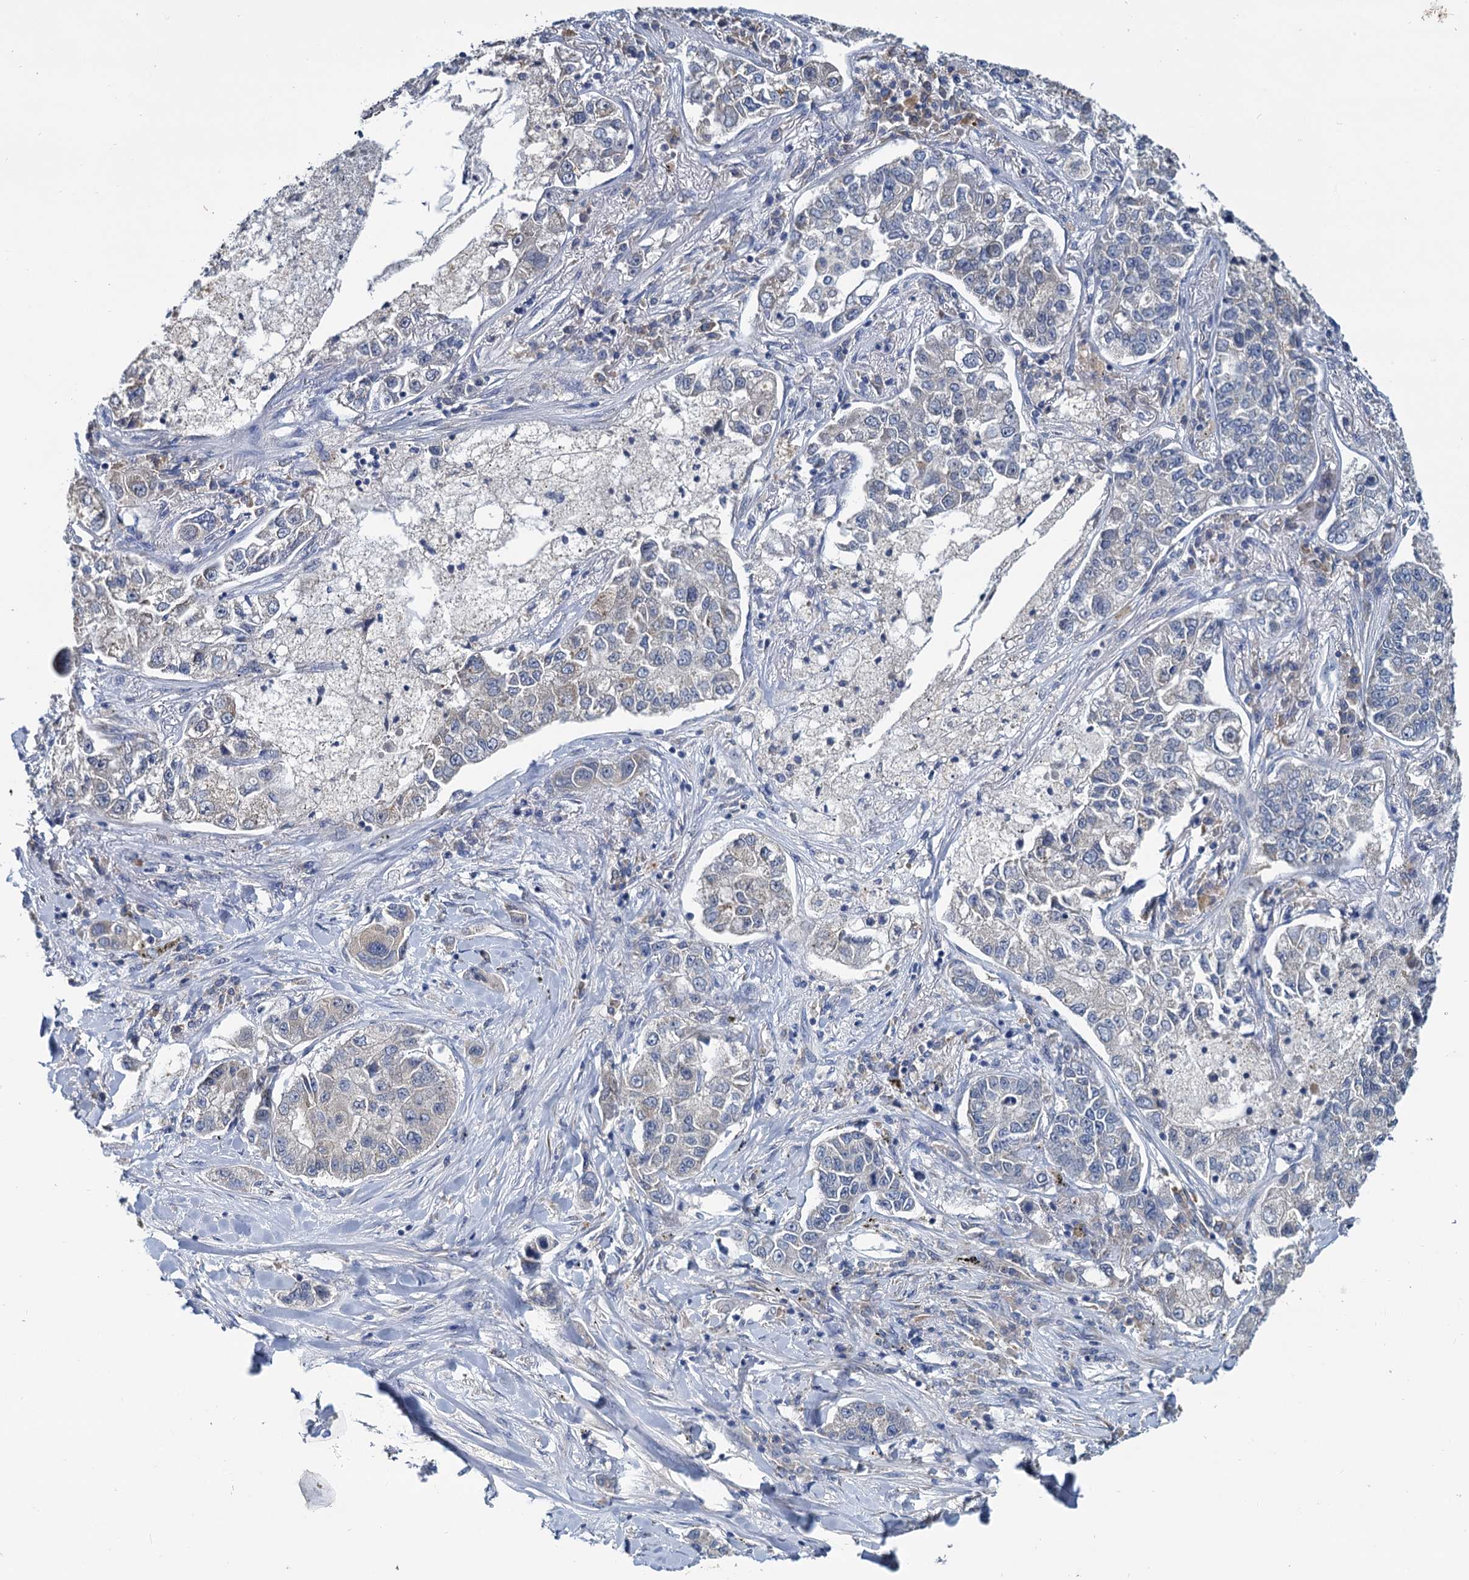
{"staining": {"intensity": "negative", "quantity": "none", "location": "none"}, "tissue": "lung cancer", "cell_type": "Tumor cells", "image_type": "cancer", "snomed": [{"axis": "morphology", "description": "Adenocarcinoma, NOS"}, {"axis": "topography", "description": "Lung"}], "caption": "The photomicrograph demonstrates no staining of tumor cells in lung cancer (adenocarcinoma).", "gene": "ANKRD42", "patient": {"sex": "male", "age": 49}}